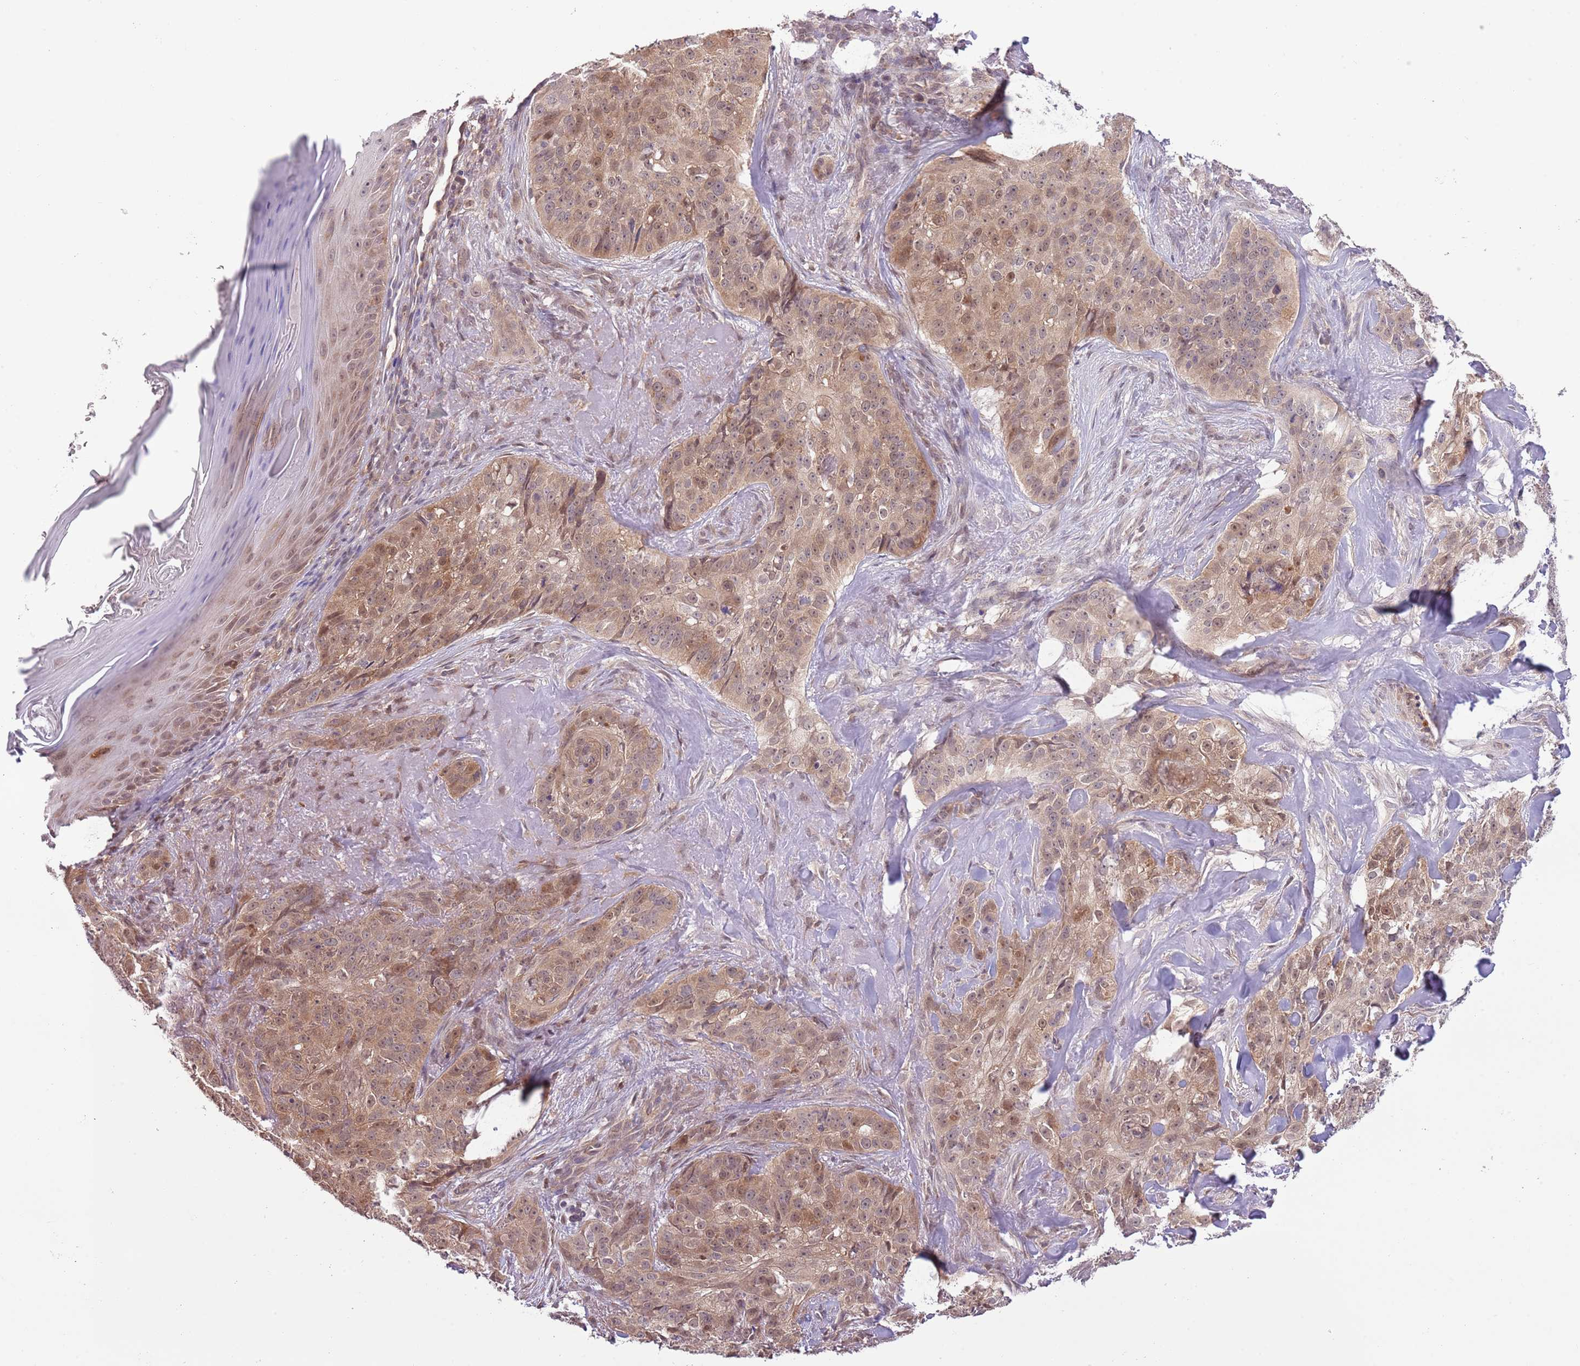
{"staining": {"intensity": "moderate", "quantity": ">75%", "location": "cytoplasmic/membranous,nuclear"}, "tissue": "skin cancer", "cell_type": "Tumor cells", "image_type": "cancer", "snomed": [{"axis": "morphology", "description": "Basal cell carcinoma"}, {"axis": "topography", "description": "Skin"}], "caption": "Human skin cancer stained with a brown dye shows moderate cytoplasmic/membranous and nuclear positive expression in approximately >75% of tumor cells.", "gene": "GALK2", "patient": {"sex": "female", "age": 92}}